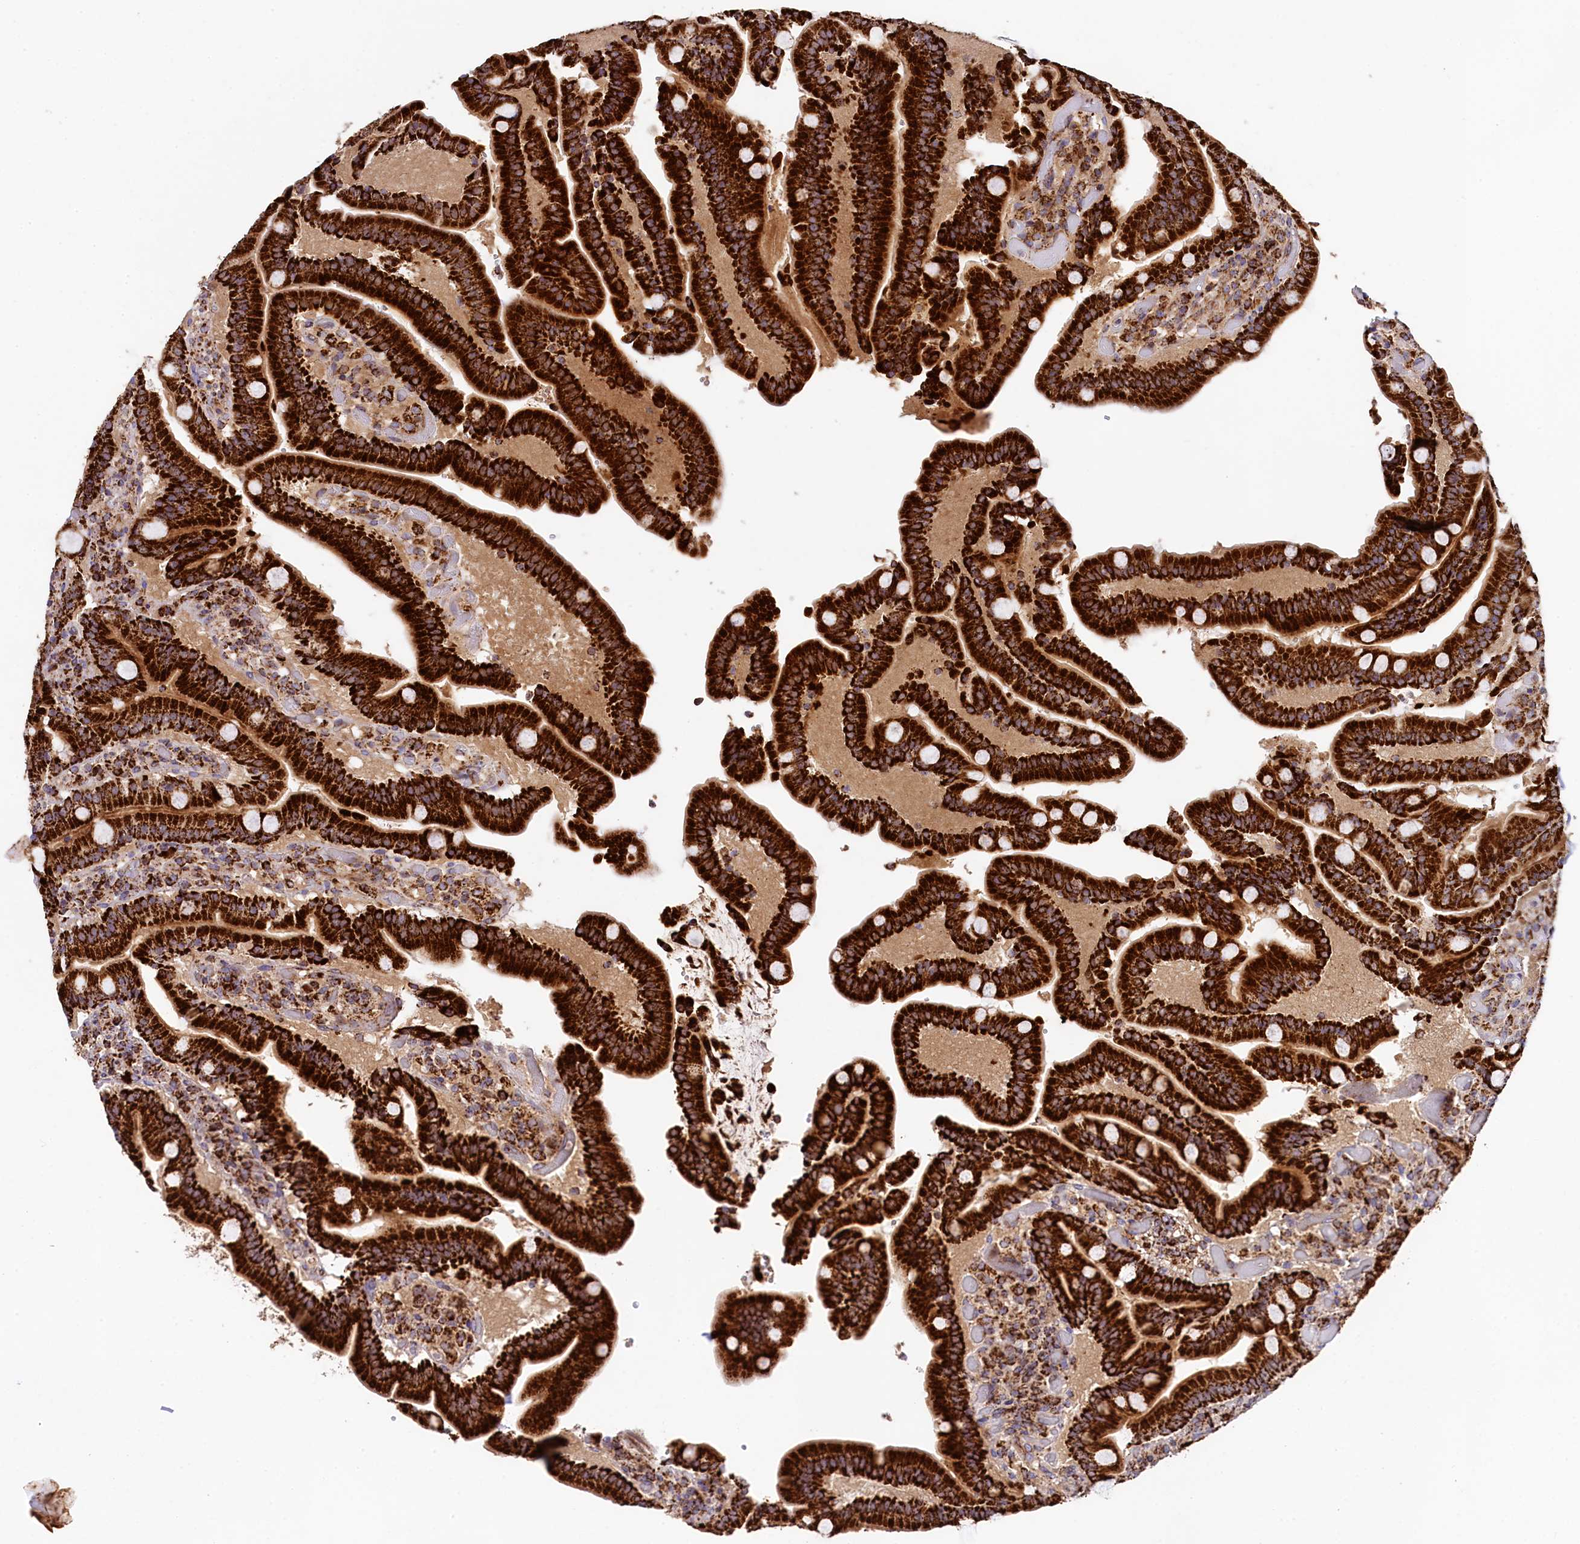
{"staining": {"intensity": "strong", "quantity": ">75%", "location": "cytoplasmic/membranous"}, "tissue": "duodenum", "cell_type": "Glandular cells", "image_type": "normal", "snomed": [{"axis": "morphology", "description": "Normal tissue, NOS"}, {"axis": "topography", "description": "Duodenum"}], "caption": "Duodenum stained with DAB immunohistochemistry demonstrates high levels of strong cytoplasmic/membranous expression in about >75% of glandular cells.", "gene": "CLYBL", "patient": {"sex": "female", "age": 62}}